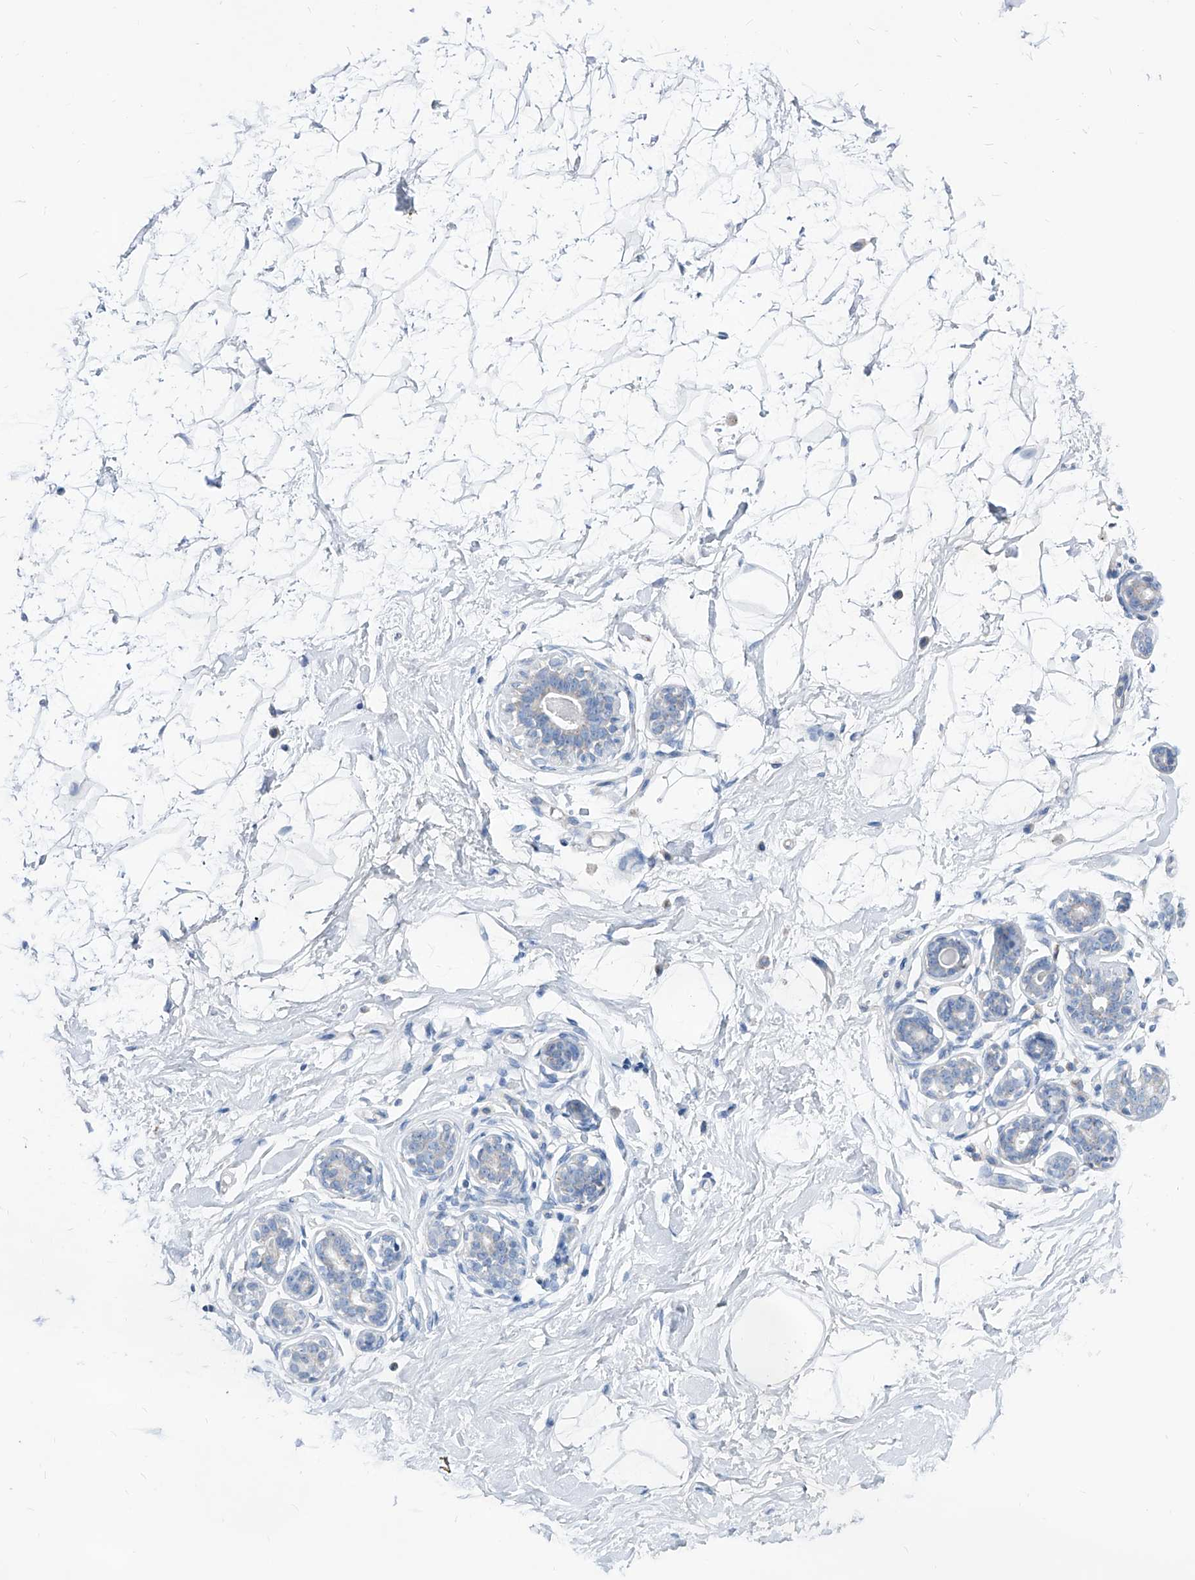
{"staining": {"intensity": "negative", "quantity": "none", "location": "none"}, "tissue": "breast", "cell_type": "Adipocytes", "image_type": "normal", "snomed": [{"axis": "morphology", "description": "Normal tissue, NOS"}, {"axis": "morphology", "description": "Adenoma, NOS"}, {"axis": "topography", "description": "Breast"}], "caption": "DAB (3,3'-diaminobenzidine) immunohistochemical staining of normal human breast exhibits no significant staining in adipocytes.", "gene": "AGPS", "patient": {"sex": "female", "age": 23}}